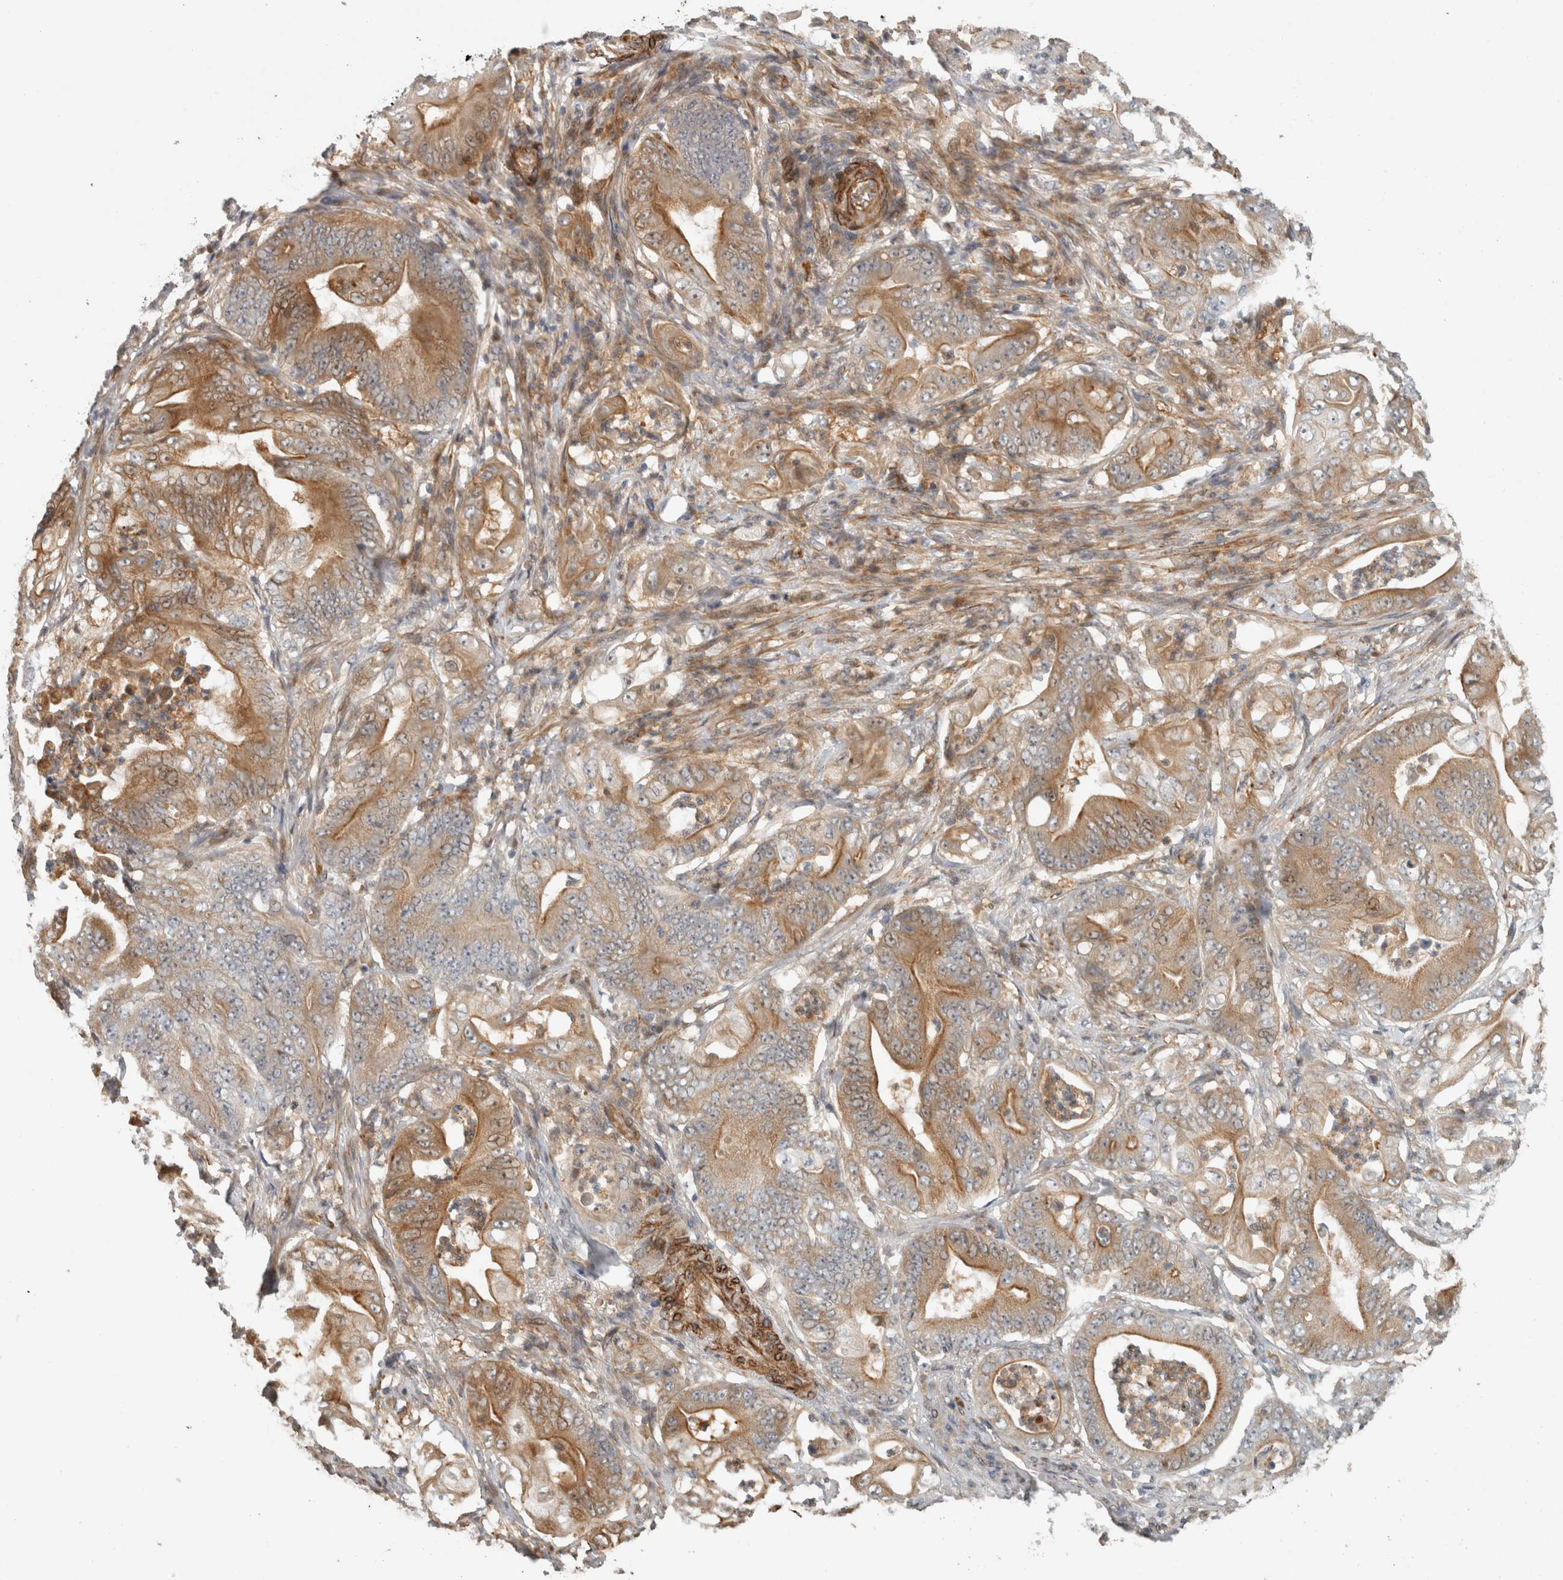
{"staining": {"intensity": "moderate", "quantity": ">75%", "location": "cytoplasmic/membranous"}, "tissue": "stomach cancer", "cell_type": "Tumor cells", "image_type": "cancer", "snomed": [{"axis": "morphology", "description": "Adenocarcinoma, NOS"}, {"axis": "topography", "description": "Stomach"}], "caption": "The micrograph reveals a brown stain indicating the presence of a protein in the cytoplasmic/membranous of tumor cells in stomach cancer (adenocarcinoma).", "gene": "SIPA1L2", "patient": {"sex": "female", "age": 73}}